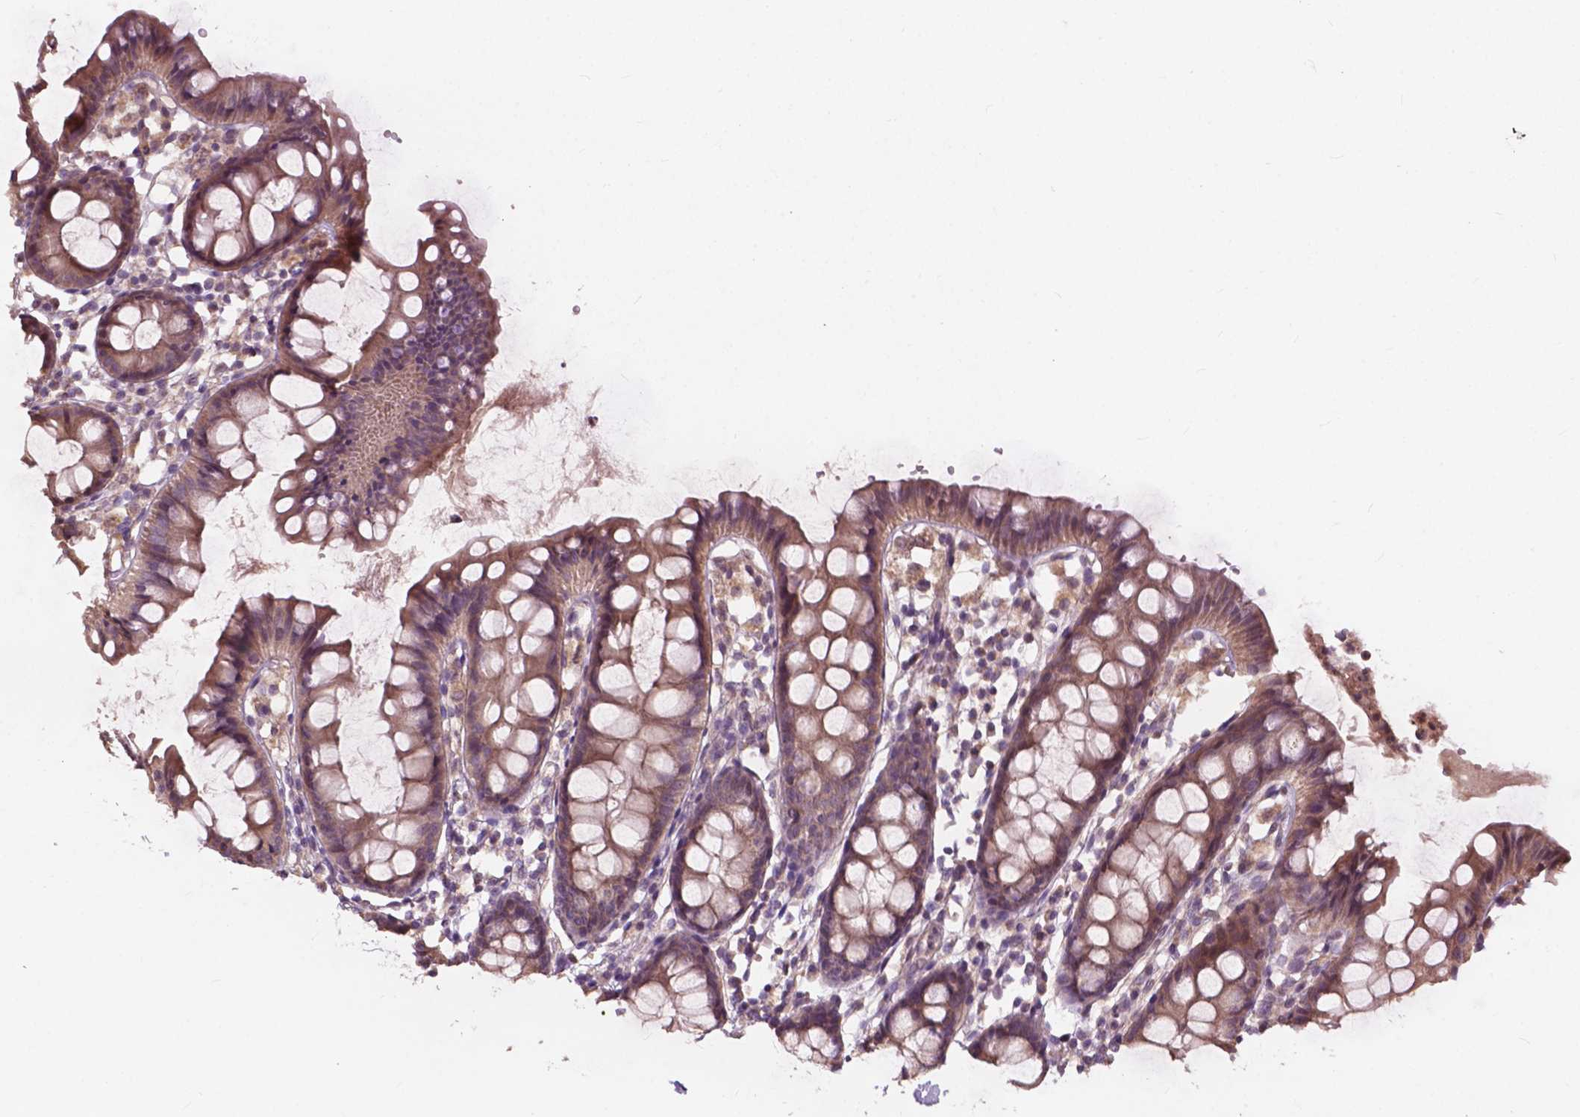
{"staining": {"intensity": "weak", "quantity": ">75%", "location": "cytoplasmic/membranous"}, "tissue": "colon", "cell_type": "Endothelial cells", "image_type": "normal", "snomed": [{"axis": "morphology", "description": "Normal tissue, NOS"}, {"axis": "topography", "description": "Colon"}], "caption": "Immunohistochemistry (IHC) micrograph of benign human colon stained for a protein (brown), which shows low levels of weak cytoplasmic/membranous staining in approximately >75% of endothelial cells.", "gene": "CDC42BPA", "patient": {"sex": "female", "age": 84}}